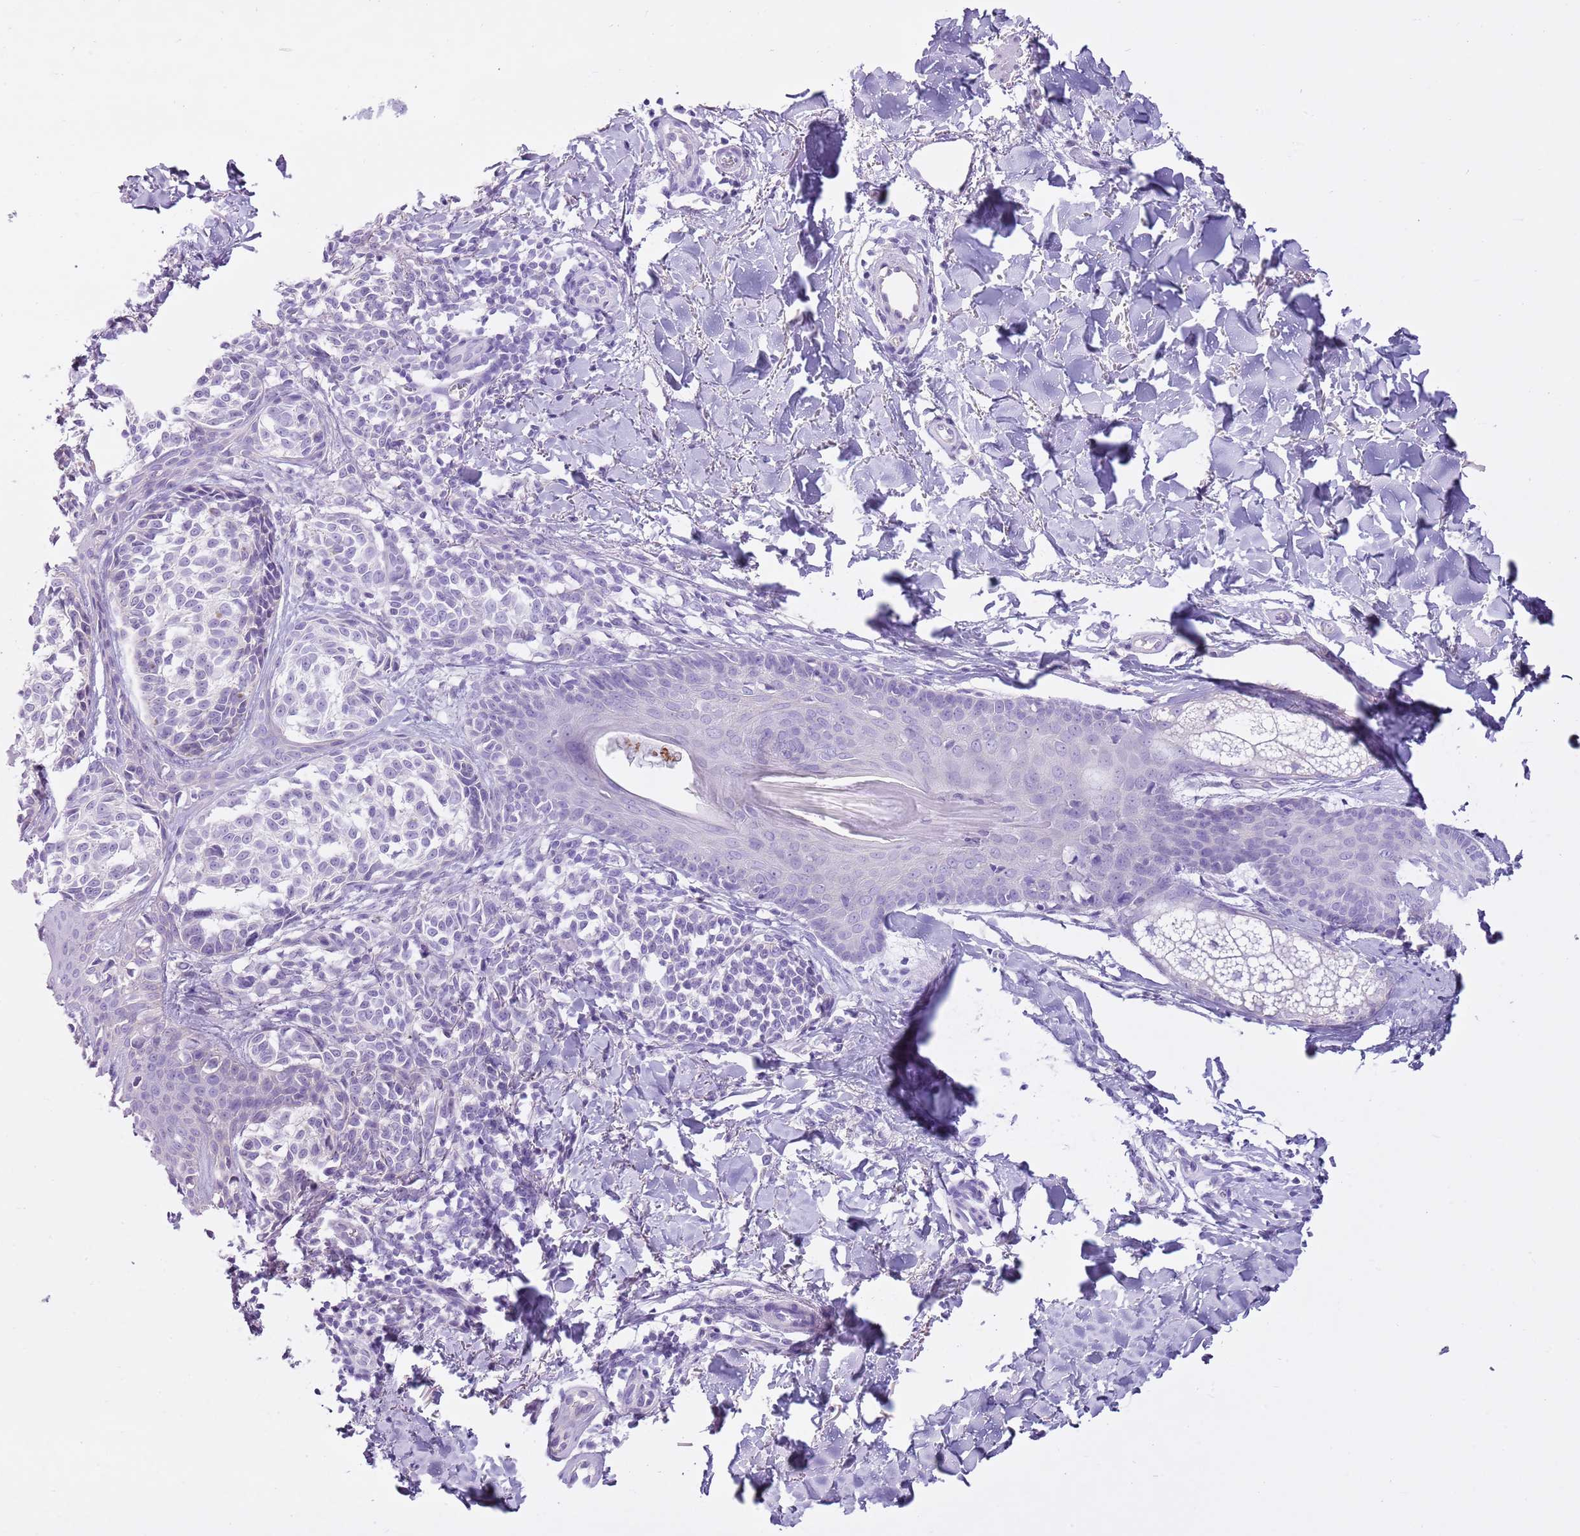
{"staining": {"intensity": "negative", "quantity": "none", "location": "none"}, "tissue": "melanoma", "cell_type": "Tumor cells", "image_type": "cancer", "snomed": [{"axis": "morphology", "description": "Malignant melanoma, NOS"}, {"axis": "topography", "description": "Skin of upper extremity"}], "caption": "High magnification brightfield microscopy of malignant melanoma stained with DAB (brown) and counterstained with hematoxylin (blue): tumor cells show no significant staining.", "gene": "CD177", "patient": {"sex": "male", "age": 40}}